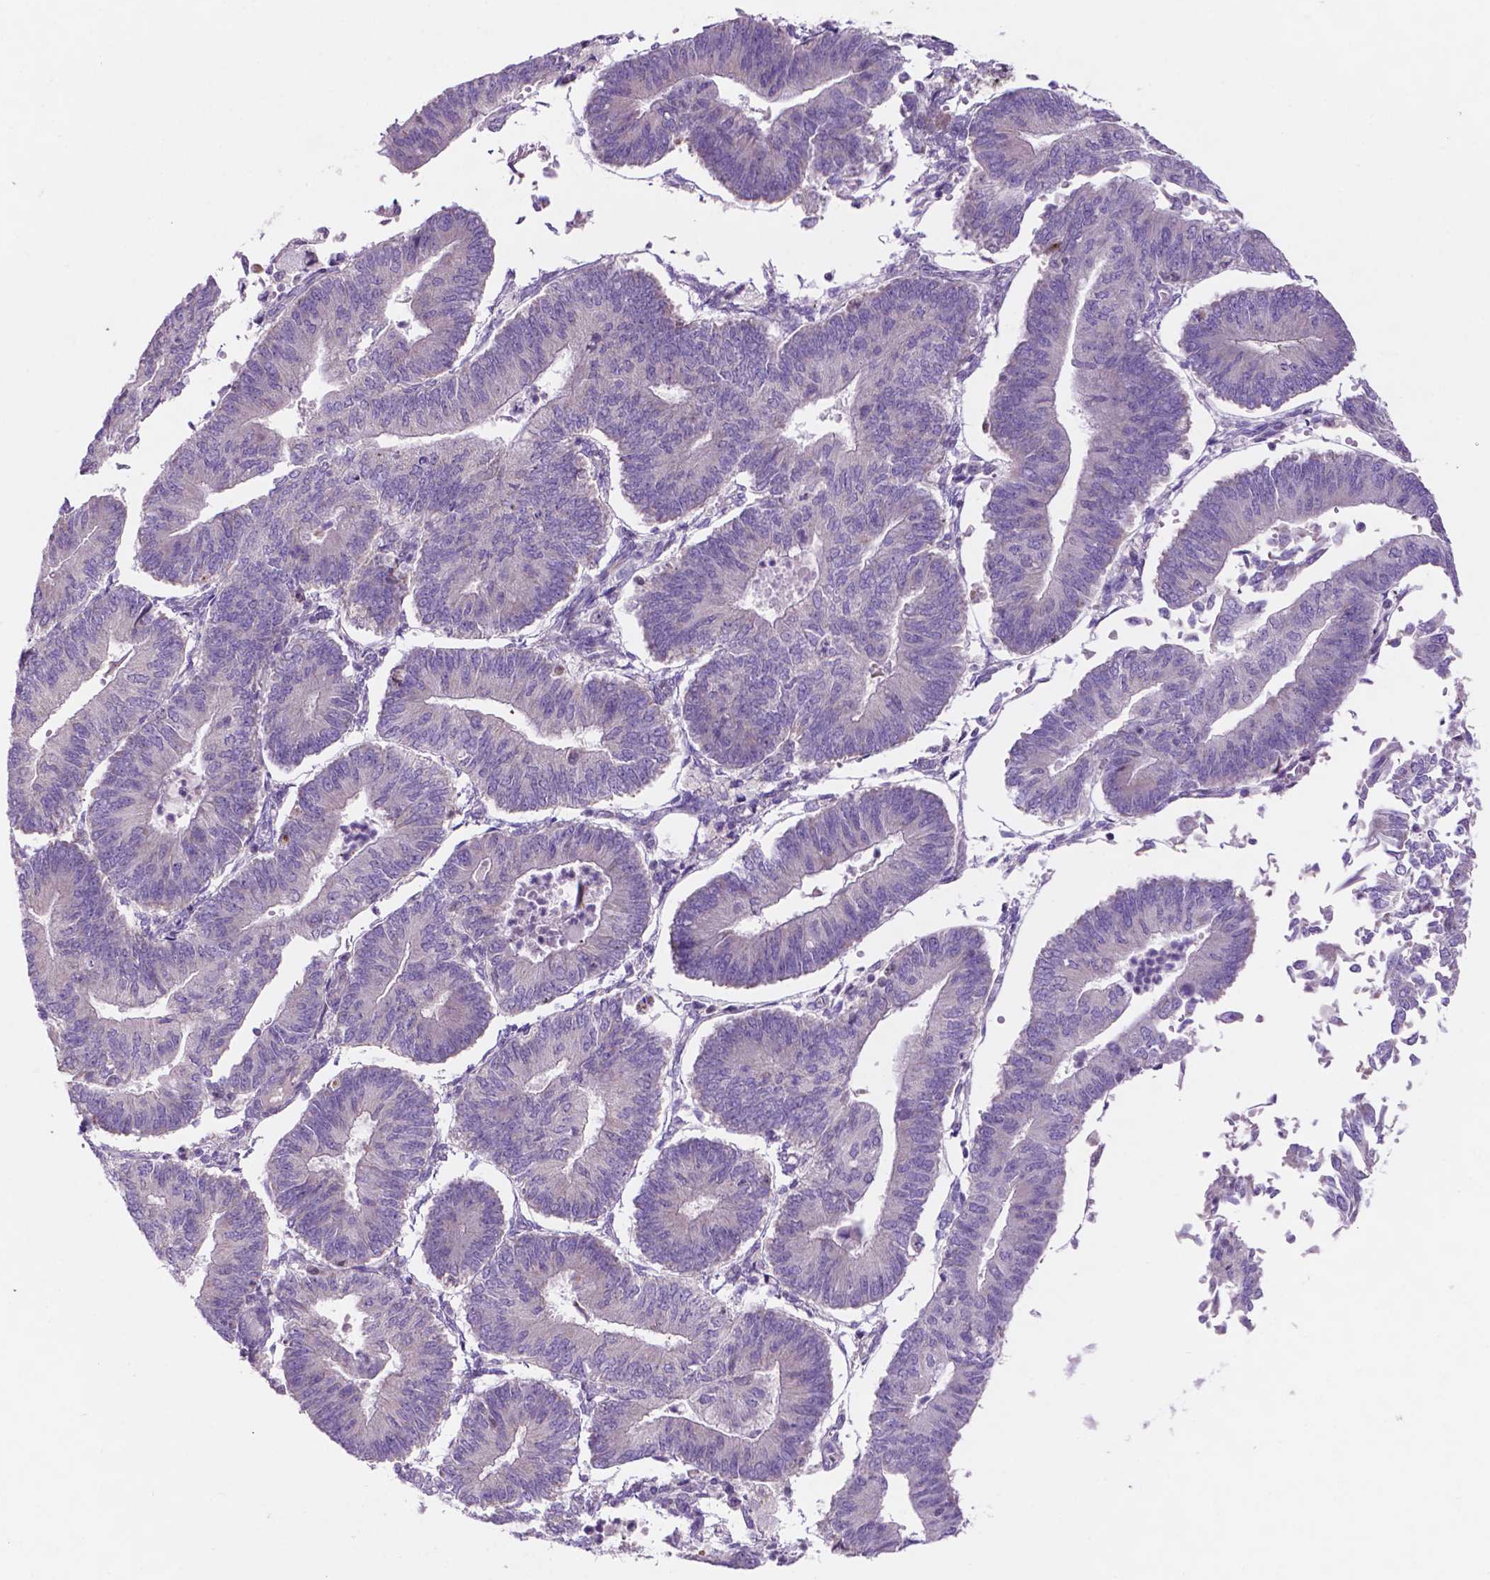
{"staining": {"intensity": "negative", "quantity": "none", "location": "none"}, "tissue": "endometrial cancer", "cell_type": "Tumor cells", "image_type": "cancer", "snomed": [{"axis": "morphology", "description": "Adenocarcinoma, NOS"}, {"axis": "topography", "description": "Endometrium"}], "caption": "Micrograph shows no protein staining in tumor cells of adenocarcinoma (endometrial) tissue. (Stains: DAB (3,3'-diaminobenzidine) immunohistochemistry (IHC) with hematoxylin counter stain, Microscopy: brightfield microscopy at high magnification).", "gene": "FAM50B", "patient": {"sex": "female", "age": 65}}